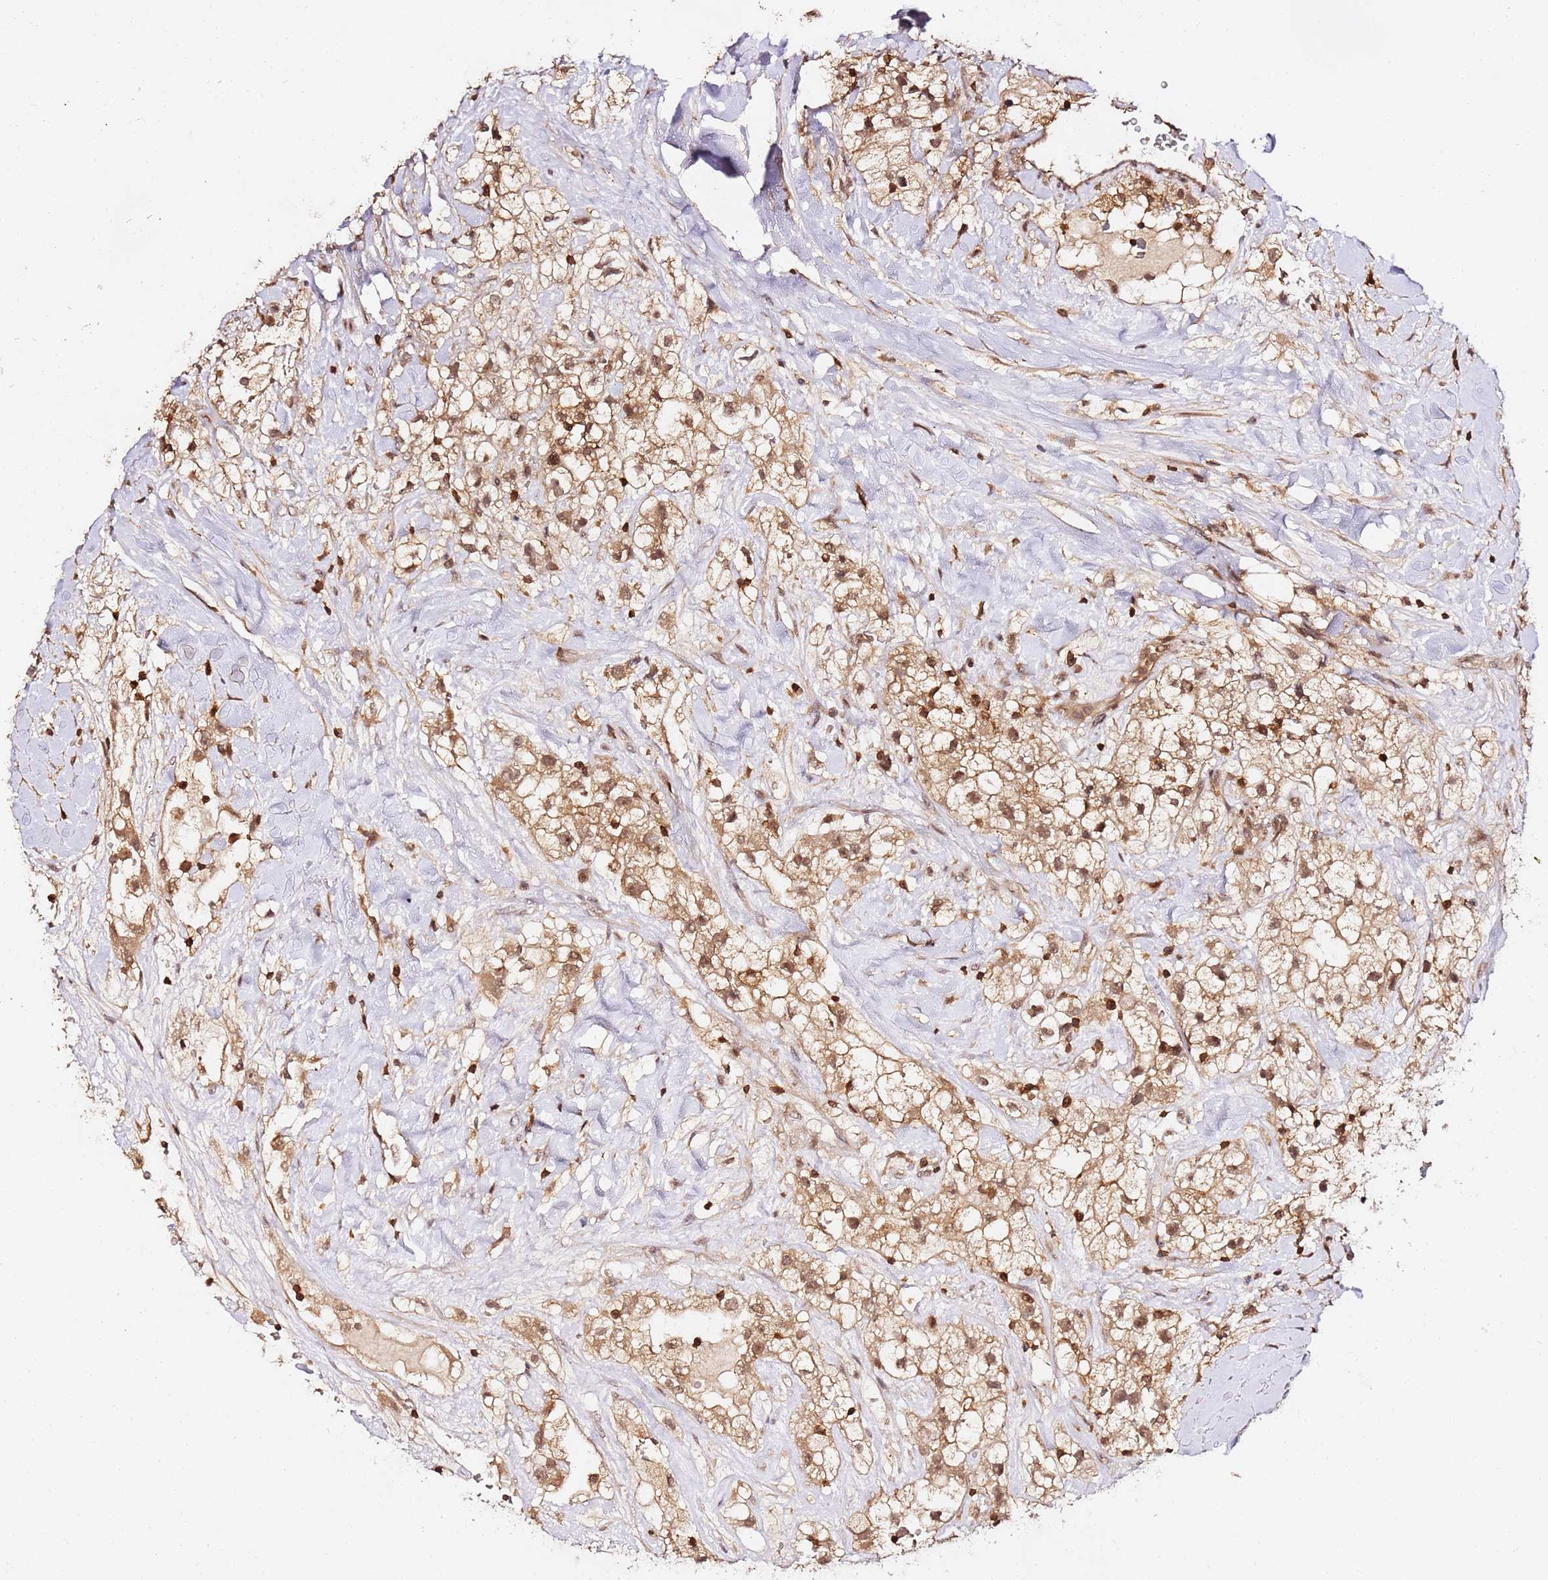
{"staining": {"intensity": "moderate", "quantity": ">75%", "location": "cytoplasmic/membranous,nuclear"}, "tissue": "renal cancer", "cell_type": "Tumor cells", "image_type": "cancer", "snomed": [{"axis": "morphology", "description": "Adenocarcinoma, NOS"}, {"axis": "topography", "description": "Kidney"}], "caption": "Immunohistochemistry staining of renal cancer (adenocarcinoma), which demonstrates medium levels of moderate cytoplasmic/membranous and nuclear expression in about >75% of tumor cells indicating moderate cytoplasmic/membranous and nuclear protein positivity. The staining was performed using DAB (brown) for protein detection and nuclei were counterstained in hematoxylin (blue).", "gene": "OR5V1", "patient": {"sex": "male", "age": 59}}